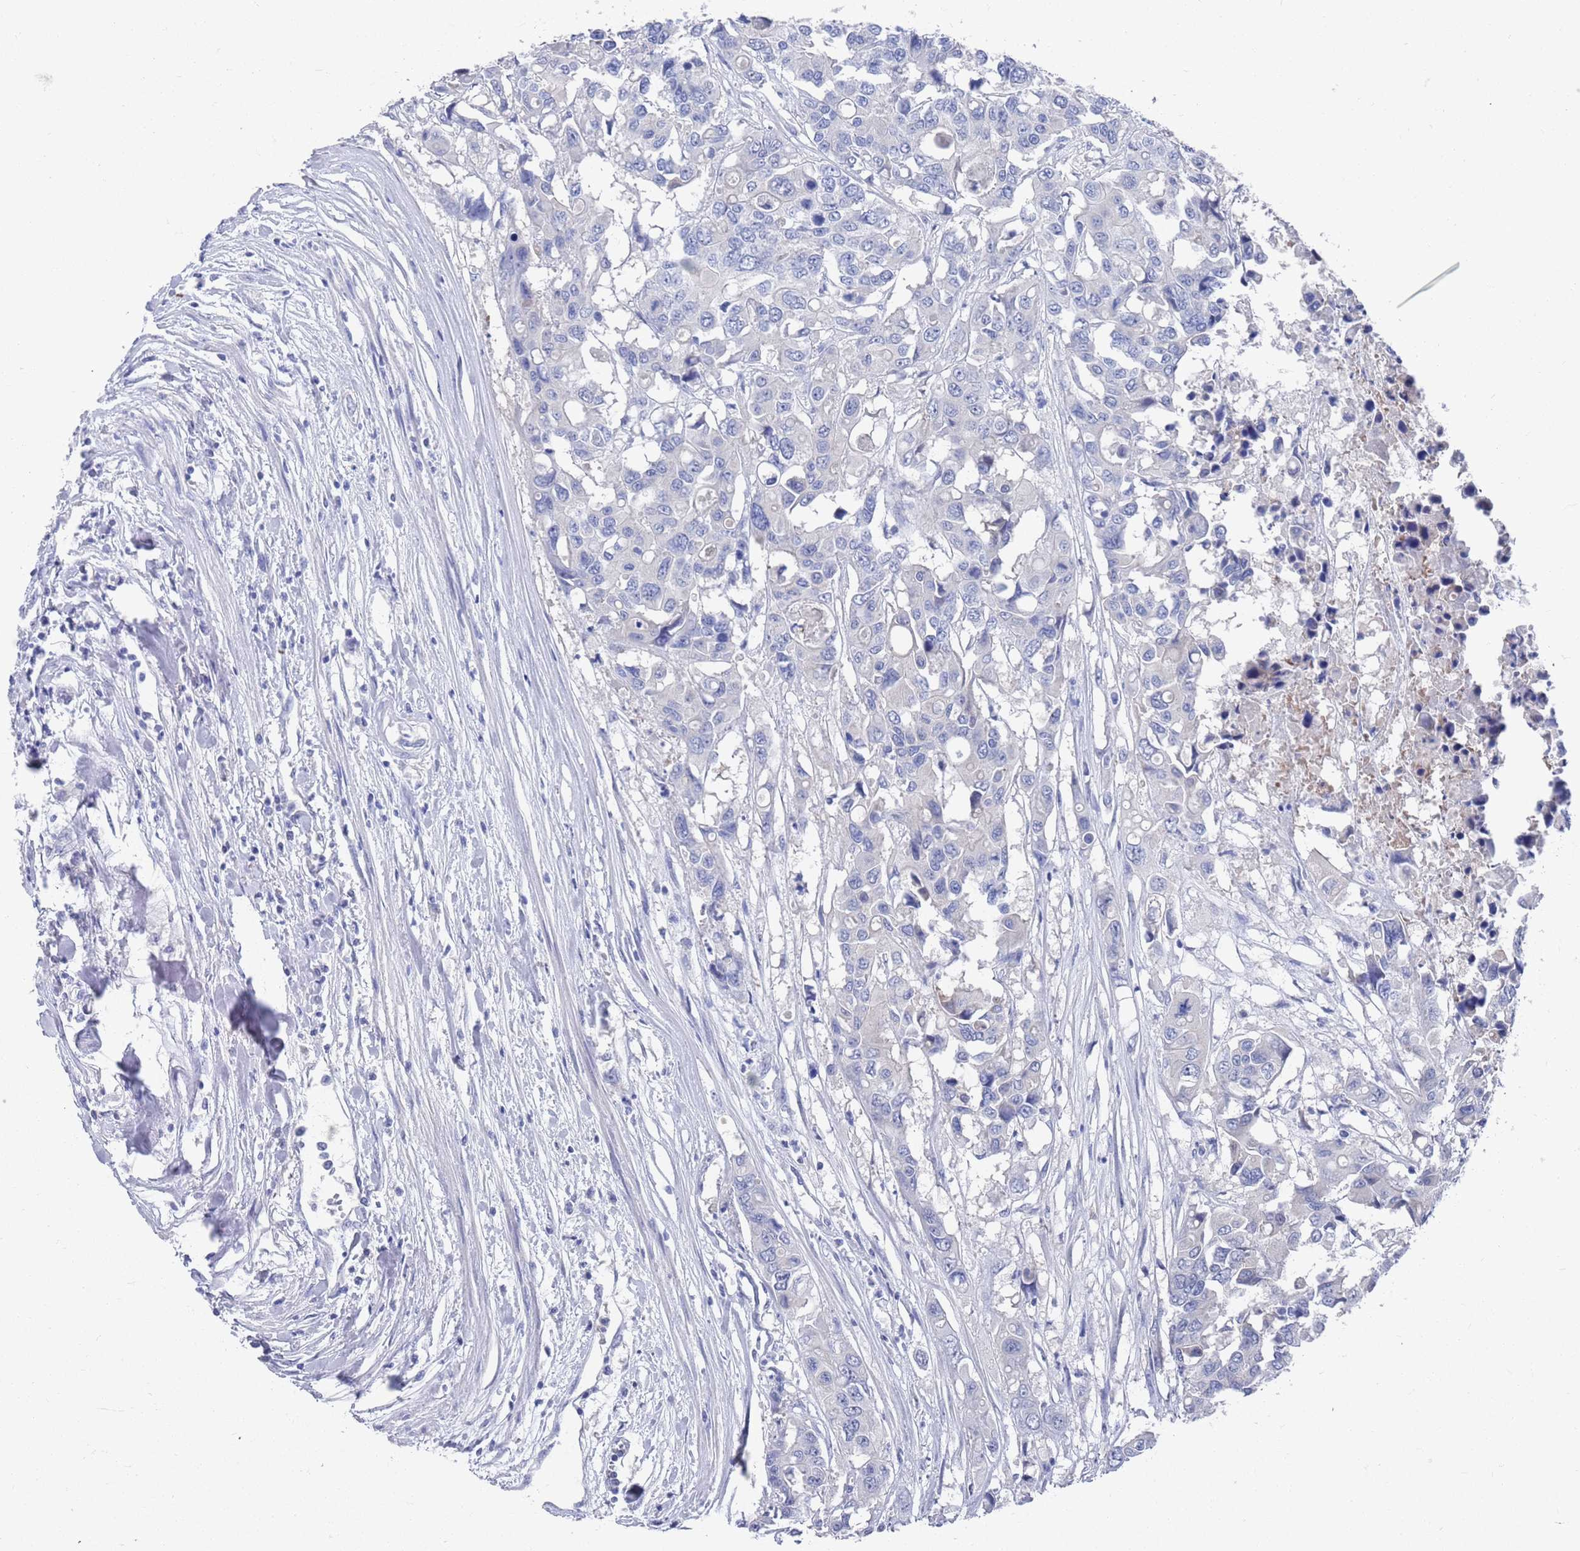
{"staining": {"intensity": "negative", "quantity": "none", "location": "none"}, "tissue": "colorectal cancer", "cell_type": "Tumor cells", "image_type": "cancer", "snomed": [{"axis": "morphology", "description": "Adenocarcinoma, NOS"}, {"axis": "topography", "description": "Colon"}], "caption": "A high-resolution micrograph shows IHC staining of adenocarcinoma (colorectal), which shows no significant expression in tumor cells.", "gene": "MTMR2", "patient": {"sex": "male", "age": 77}}